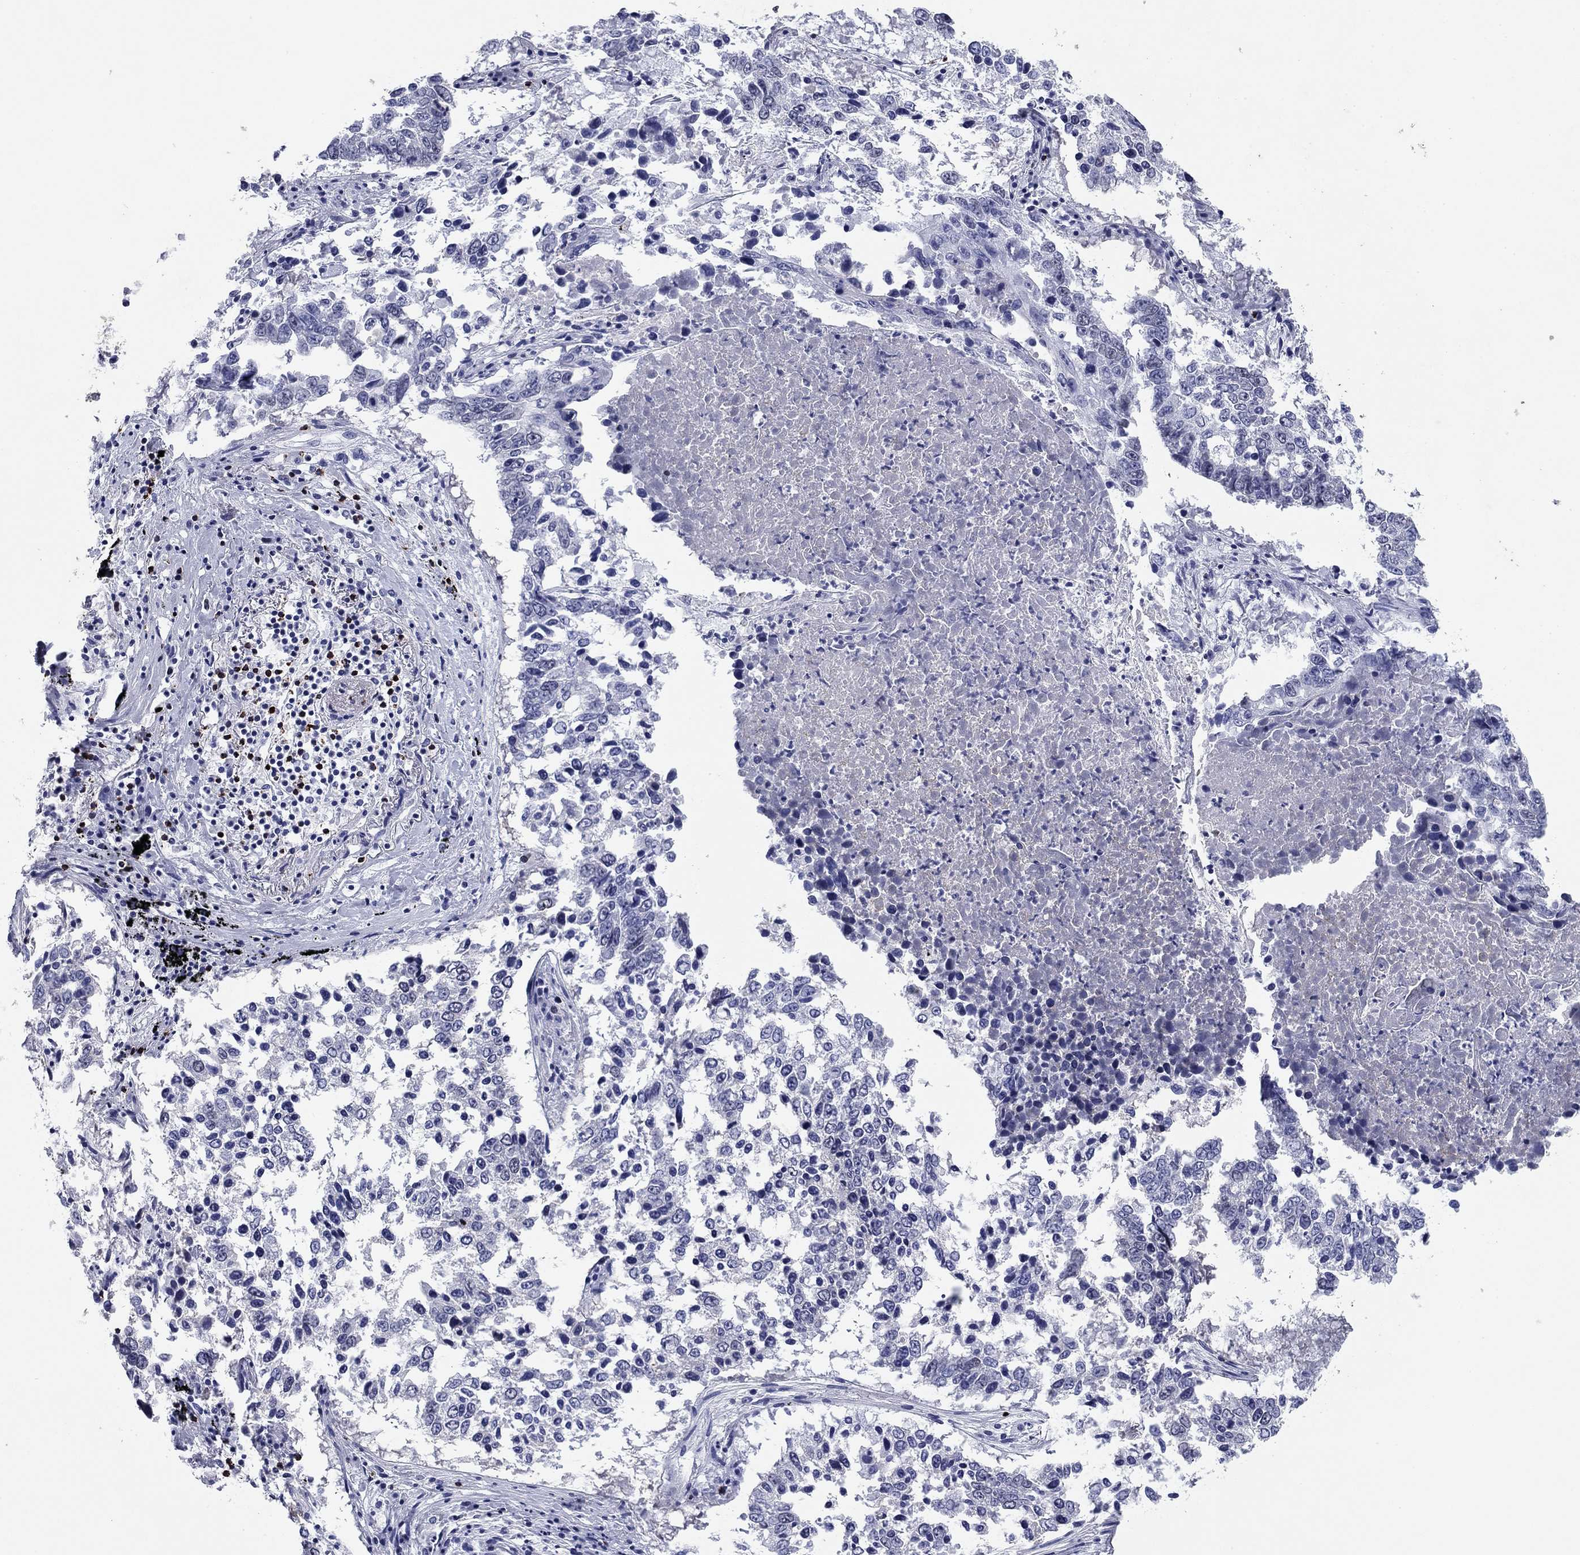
{"staining": {"intensity": "negative", "quantity": "none", "location": "none"}, "tissue": "lung cancer", "cell_type": "Tumor cells", "image_type": "cancer", "snomed": [{"axis": "morphology", "description": "Squamous cell carcinoma, NOS"}, {"axis": "topography", "description": "Lung"}], "caption": "Lung squamous cell carcinoma stained for a protein using IHC shows no positivity tumor cells.", "gene": "GZMK", "patient": {"sex": "male", "age": 82}}